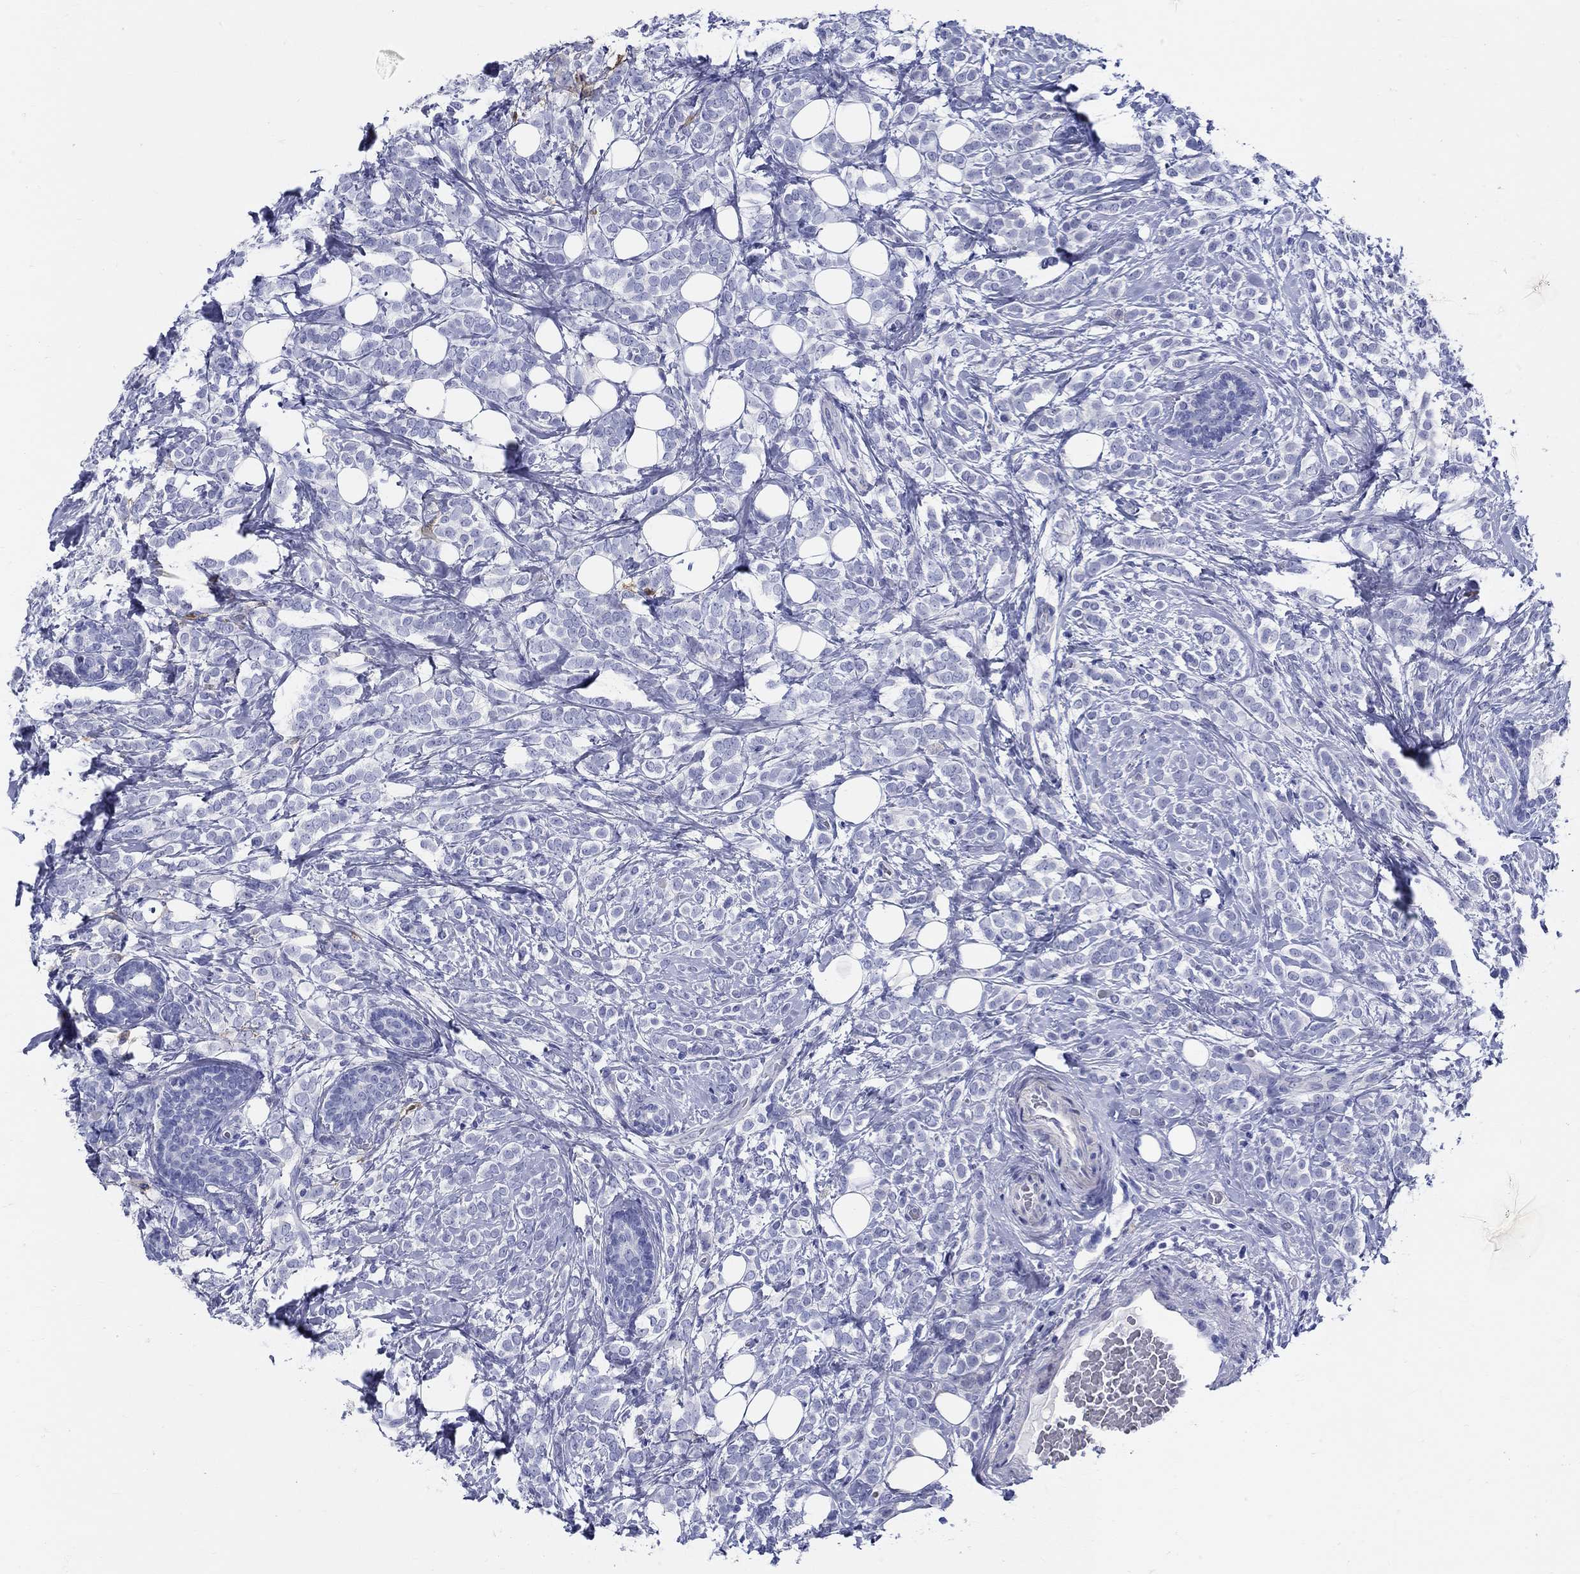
{"staining": {"intensity": "negative", "quantity": "none", "location": "none"}, "tissue": "breast cancer", "cell_type": "Tumor cells", "image_type": "cancer", "snomed": [{"axis": "morphology", "description": "Lobular carcinoma"}, {"axis": "topography", "description": "Breast"}], "caption": "High magnification brightfield microscopy of lobular carcinoma (breast) stained with DAB (3,3'-diaminobenzidine) (brown) and counterstained with hematoxylin (blue): tumor cells show no significant expression.", "gene": "CRYGS", "patient": {"sex": "female", "age": 49}}